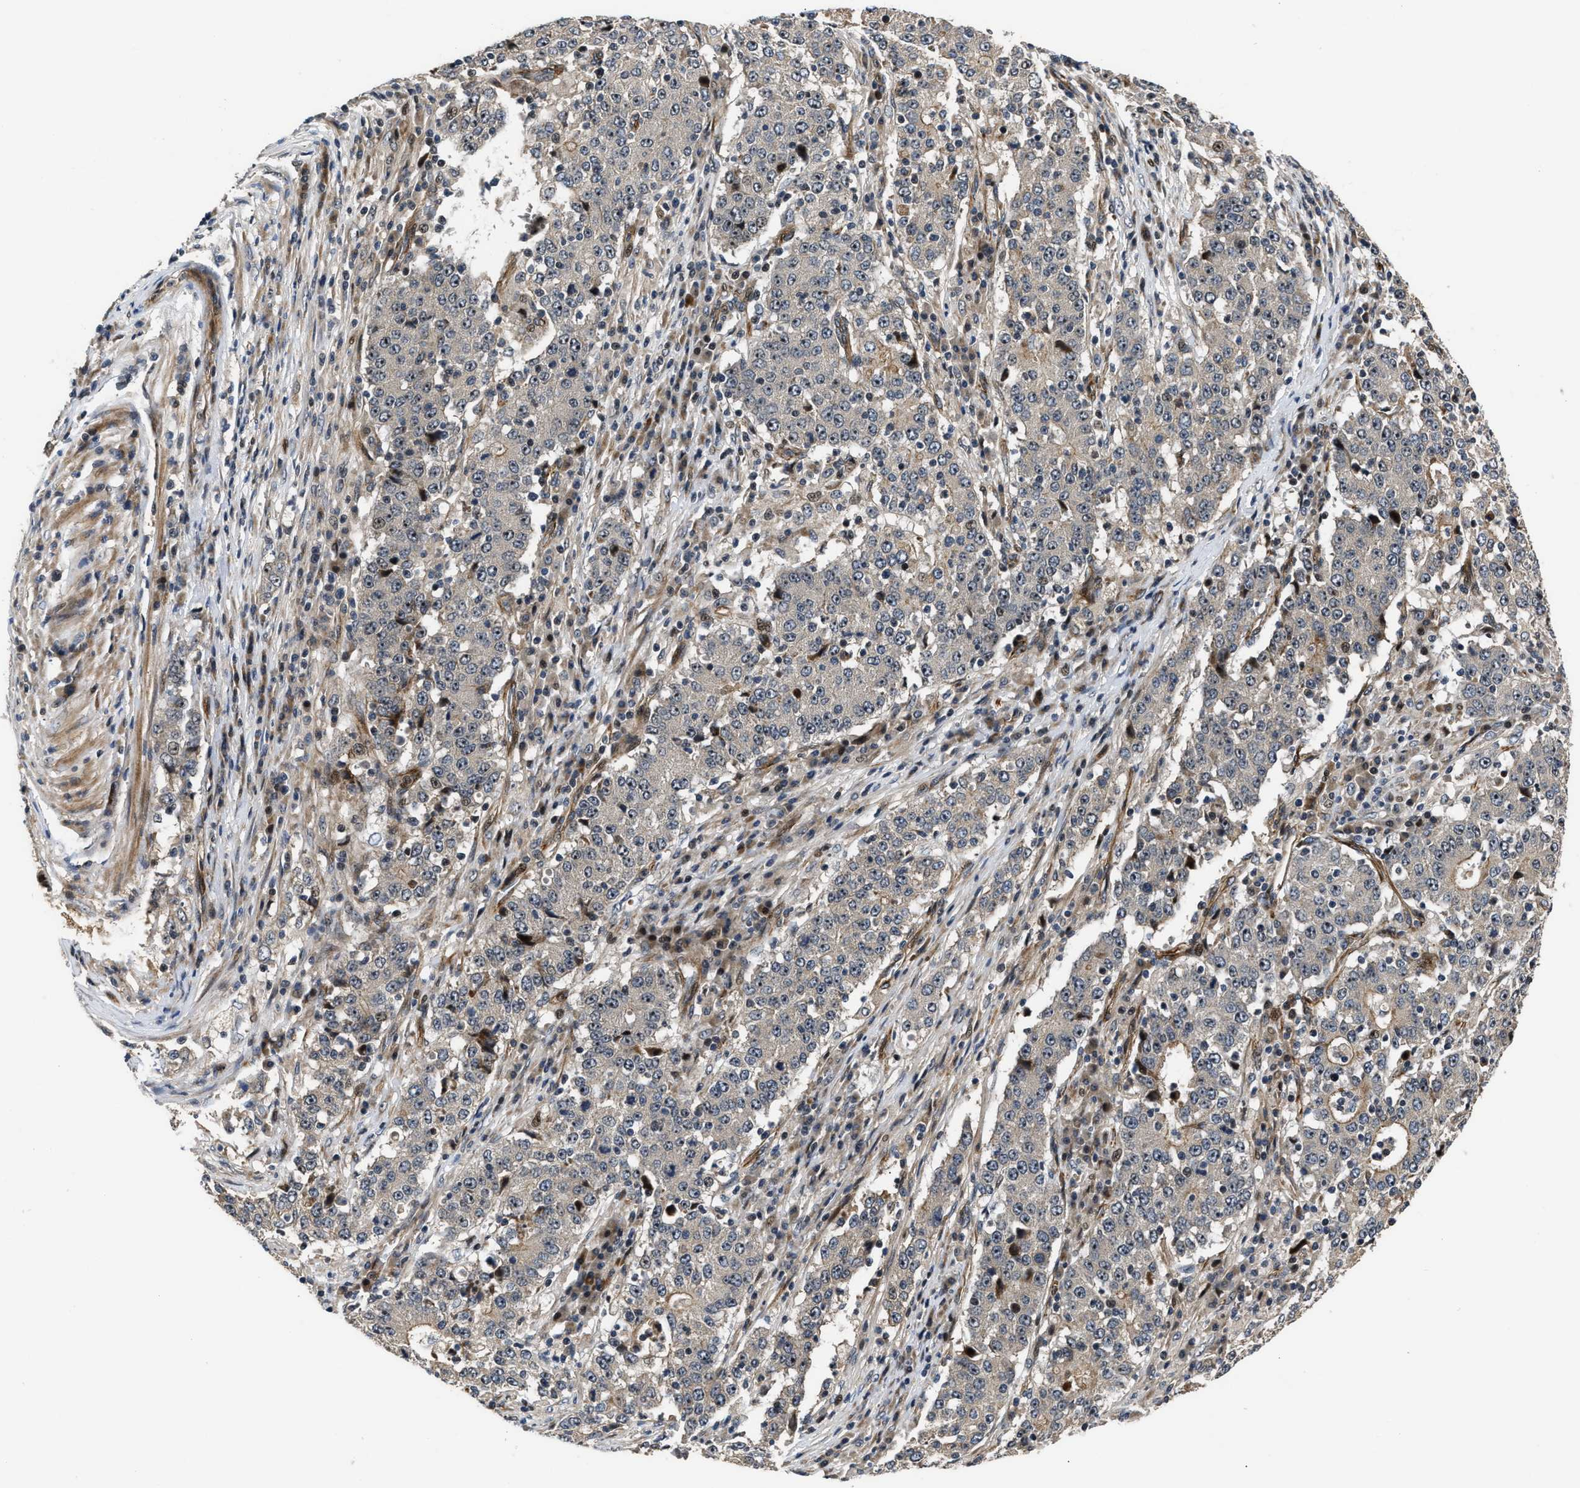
{"staining": {"intensity": "negative", "quantity": "none", "location": "none"}, "tissue": "stomach cancer", "cell_type": "Tumor cells", "image_type": "cancer", "snomed": [{"axis": "morphology", "description": "Adenocarcinoma, NOS"}, {"axis": "topography", "description": "Stomach"}], "caption": "An immunohistochemistry histopathology image of adenocarcinoma (stomach) is shown. There is no staining in tumor cells of adenocarcinoma (stomach). (DAB (3,3'-diaminobenzidine) immunohistochemistry, high magnification).", "gene": "ALDH3A2", "patient": {"sex": "male", "age": 59}}